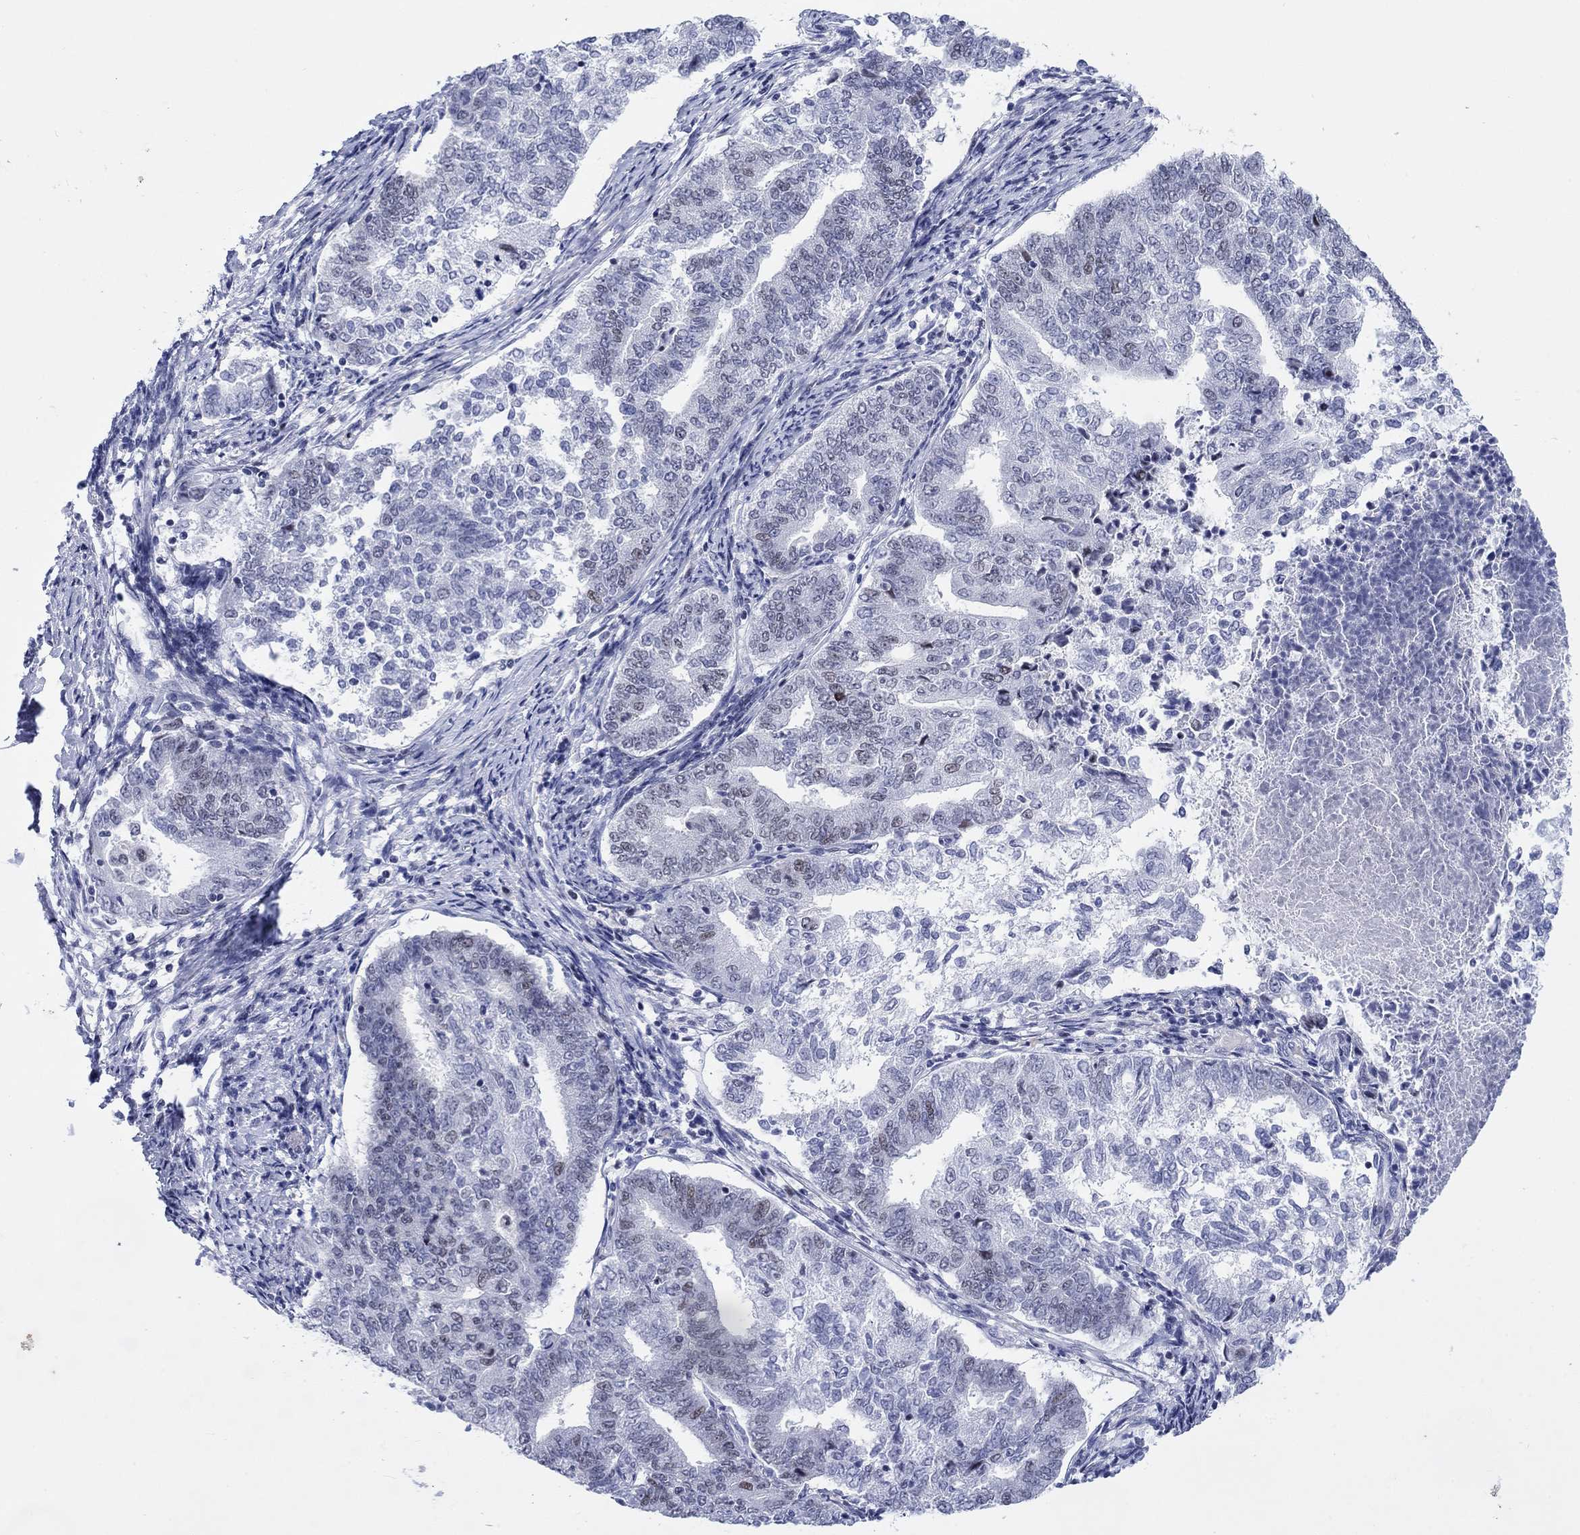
{"staining": {"intensity": "weak", "quantity": "<25%", "location": "nuclear"}, "tissue": "endometrial cancer", "cell_type": "Tumor cells", "image_type": "cancer", "snomed": [{"axis": "morphology", "description": "Adenocarcinoma, NOS"}, {"axis": "topography", "description": "Endometrium"}], "caption": "Immunohistochemistry (IHC) micrograph of neoplastic tissue: adenocarcinoma (endometrial) stained with DAB (3,3'-diaminobenzidine) reveals no significant protein expression in tumor cells.", "gene": "CDCA2", "patient": {"sex": "female", "age": 65}}